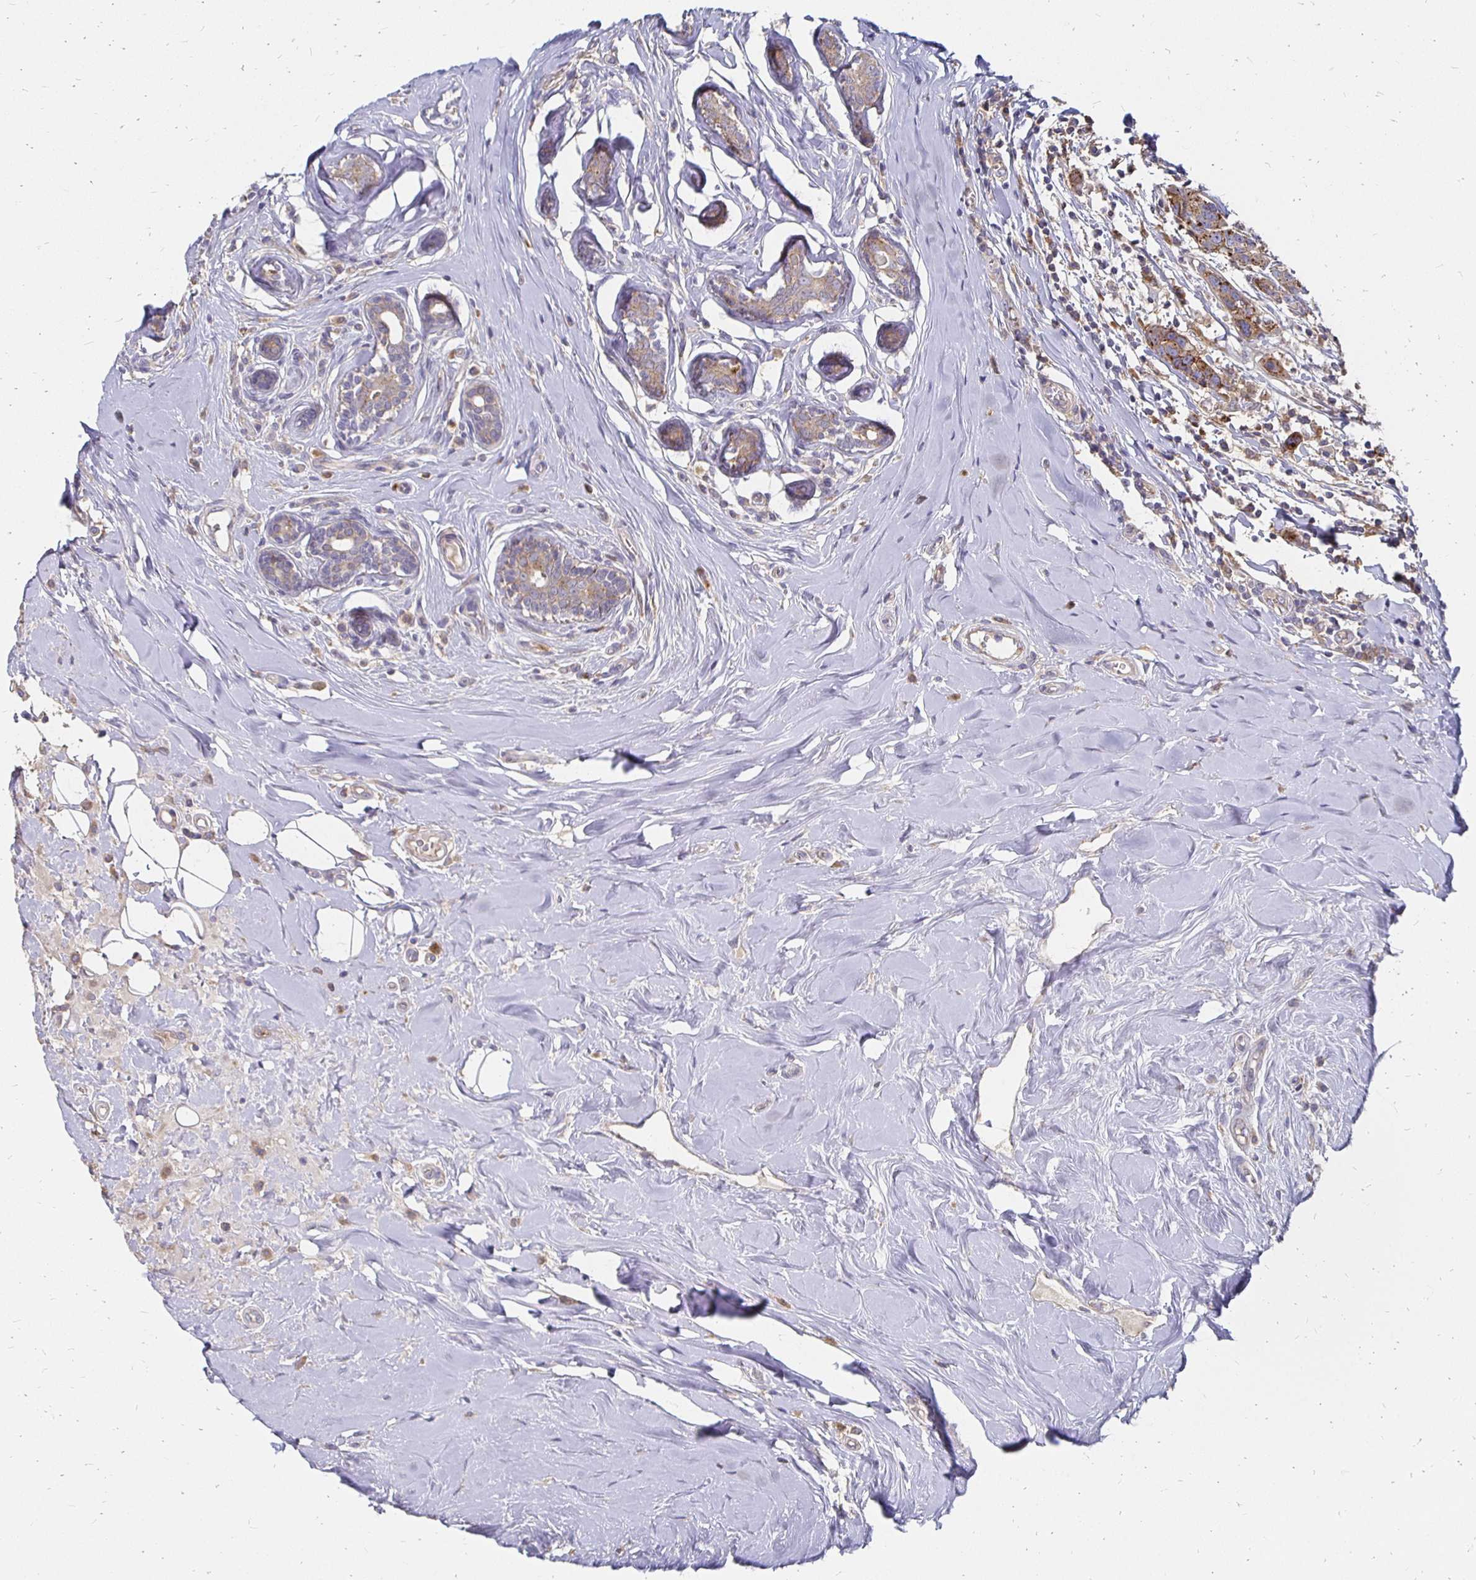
{"staining": {"intensity": "moderate", "quantity": ">75%", "location": "cytoplasmic/membranous"}, "tissue": "breast cancer", "cell_type": "Tumor cells", "image_type": "cancer", "snomed": [{"axis": "morphology", "description": "Duct carcinoma"}, {"axis": "topography", "description": "Breast"}], "caption": "Moderate cytoplasmic/membranous expression for a protein is present in about >75% of tumor cells of breast cancer (intraductal carcinoma) using immunohistochemistry (IHC).", "gene": "NCSTN", "patient": {"sex": "female", "age": 24}}